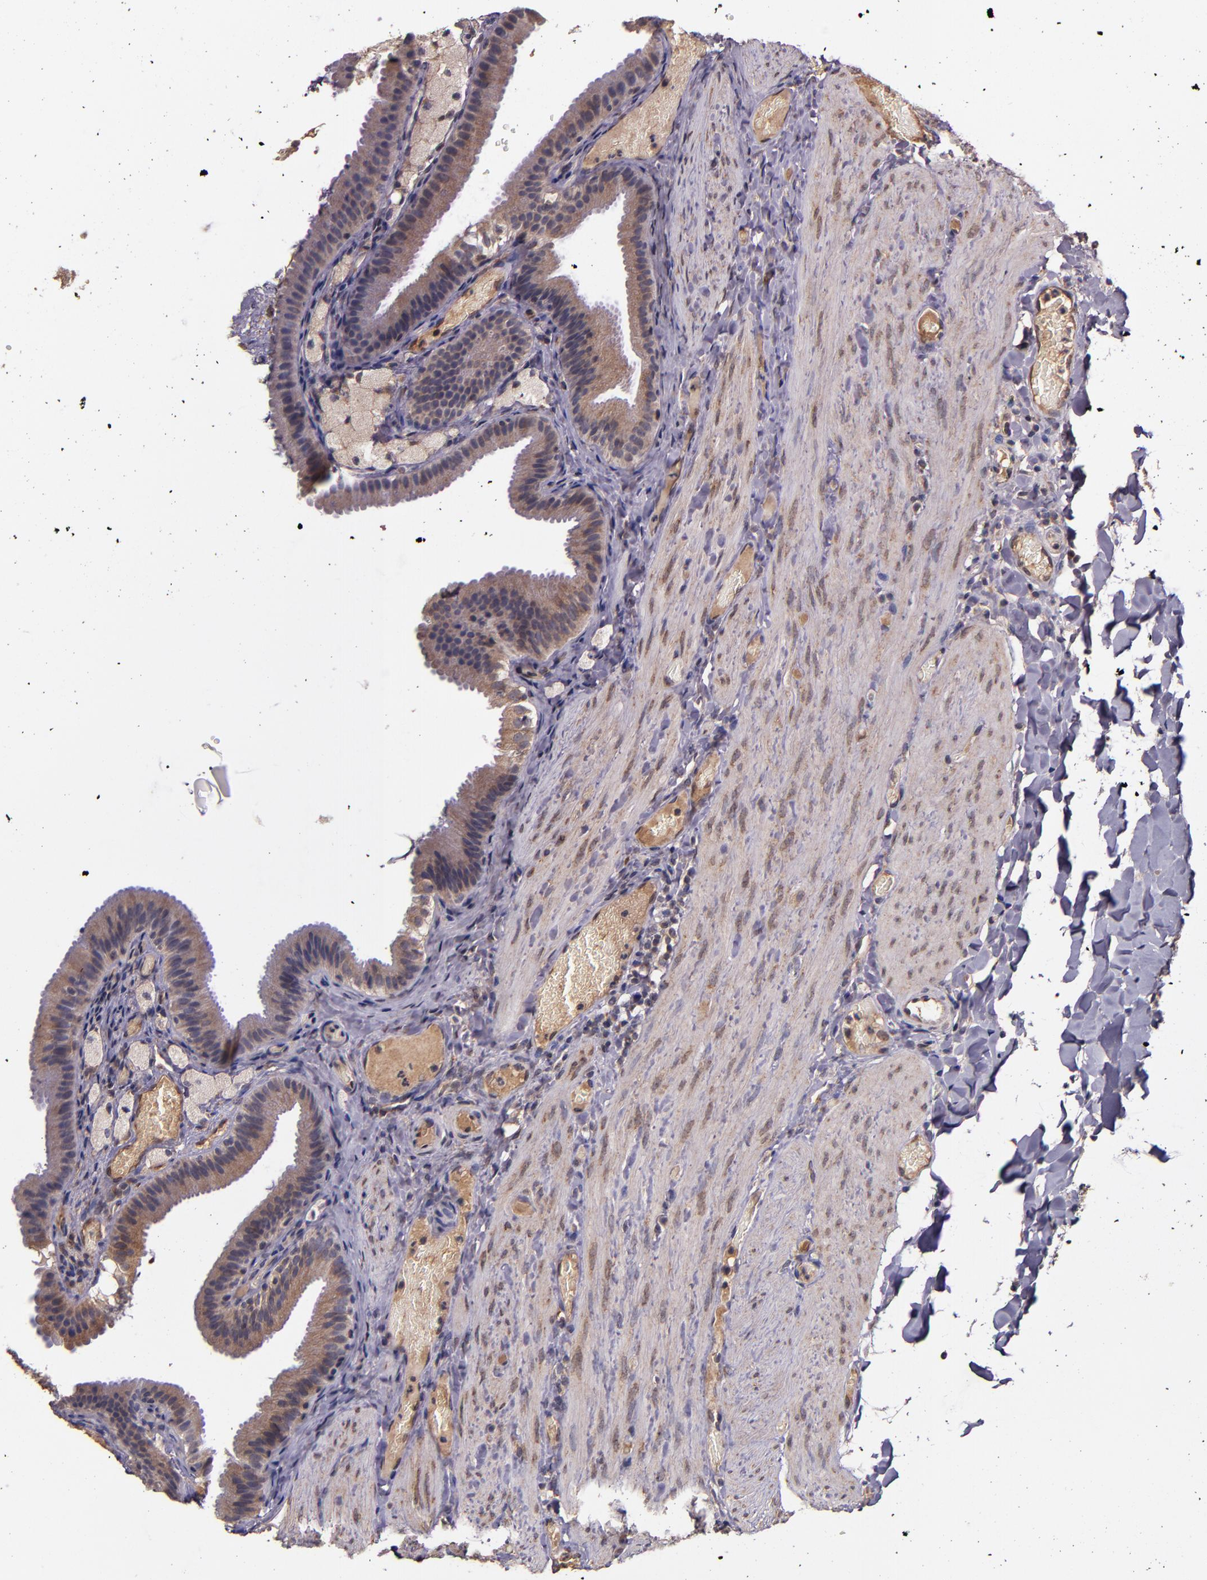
{"staining": {"intensity": "moderate", "quantity": ">75%", "location": "cytoplasmic/membranous"}, "tissue": "gallbladder", "cell_type": "Glandular cells", "image_type": "normal", "snomed": [{"axis": "morphology", "description": "Normal tissue, NOS"}, {"axis": "topography", "description": "Gallbladder"}], "caption": "High-magnification brightfield microscopy of benign gallbladder stained with DAB (3,3'-diaminobenzidine) (brown) and counterstained with hematoxylin (blue). glandular cells exhibit moderate cytoplasmic/membranous staining is present in about>75% of cells.", "gene": "PRAF2", "patient": {"sex": "female", "age": 24}}